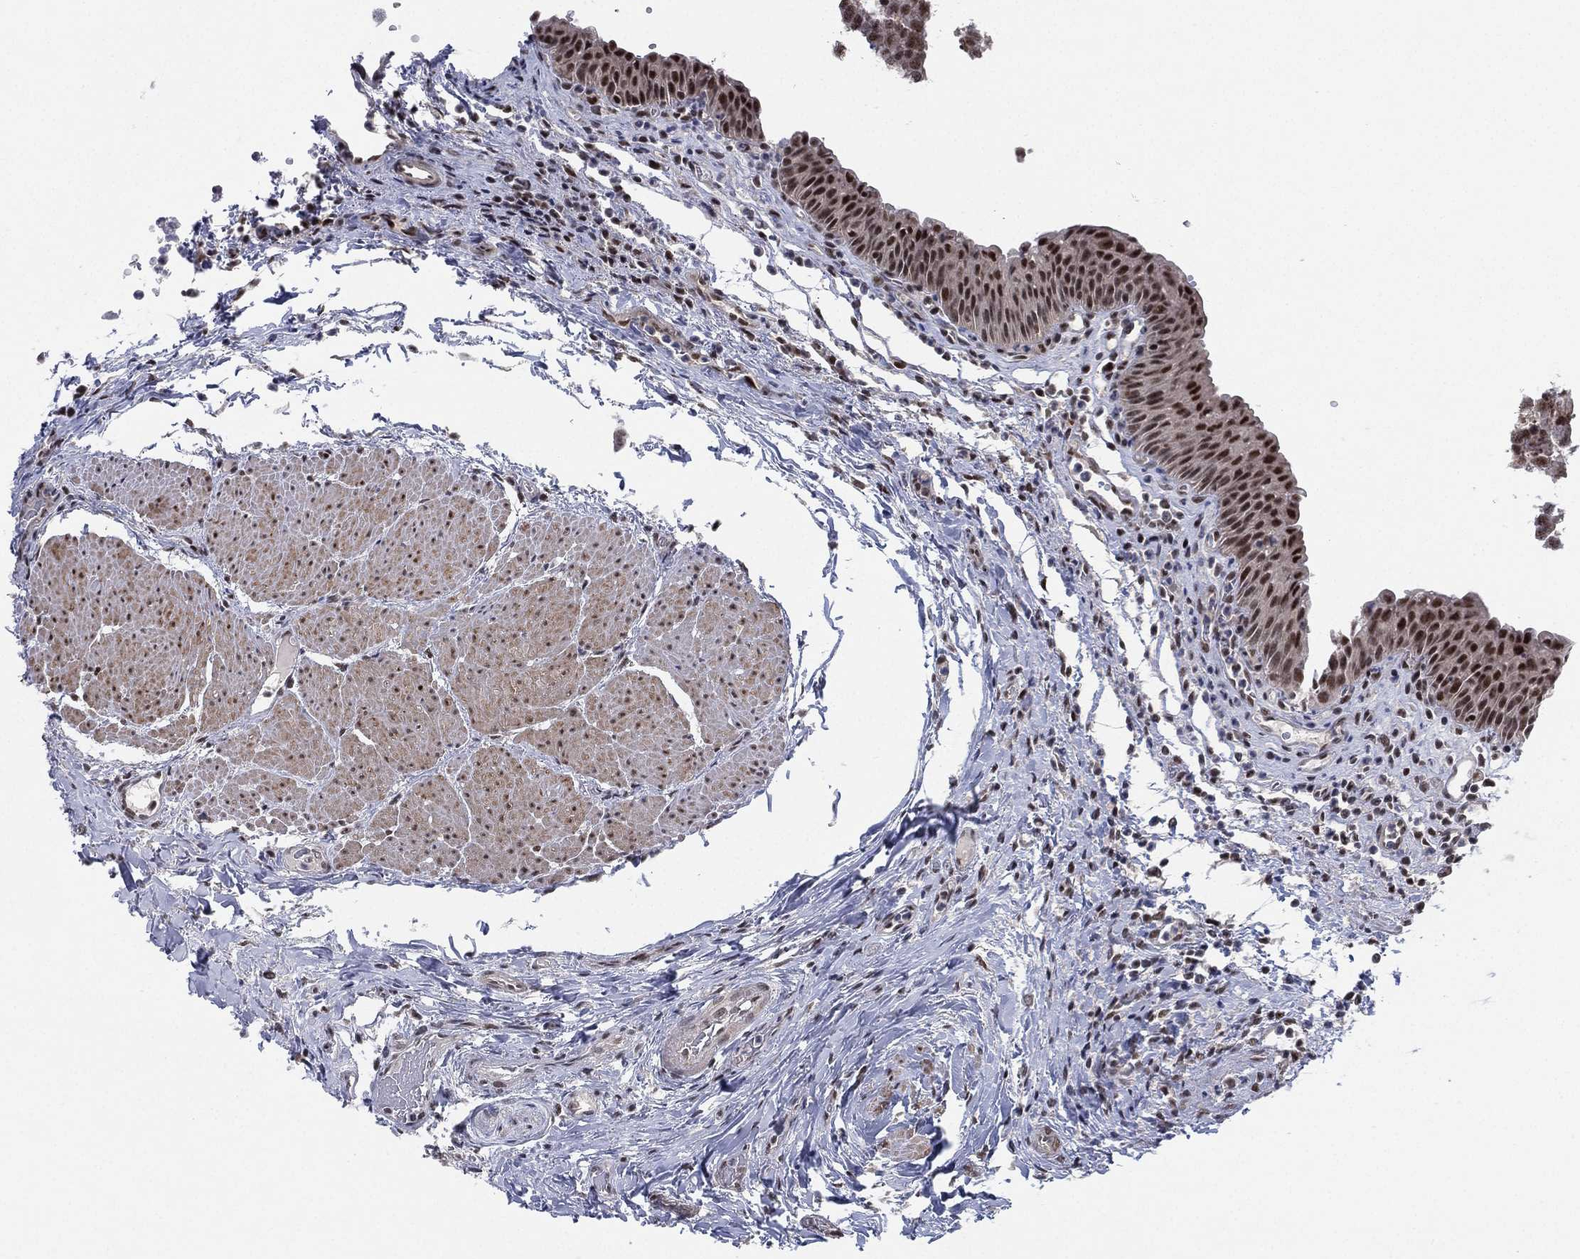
{"staining": {"intensity": "strong", "quantity": "25%-75%", "location": "nuclear"}, "tissue": "urinary bladder", "cell_type": "Urothelial cells", "image_type": "normal", "snomed": [{"axis": "morphology", "description": "Normal tissue, NOS"}, {"axis": "topography", "description": "Urinary bladder"}], "caption": "Strong nuclear staining for a protein is seen in about 25%-75% of urothelial cells of benign urinary bladder using IHC.", "gene": "DGCR8", "patient": {"sex": "male", "age": 66}}